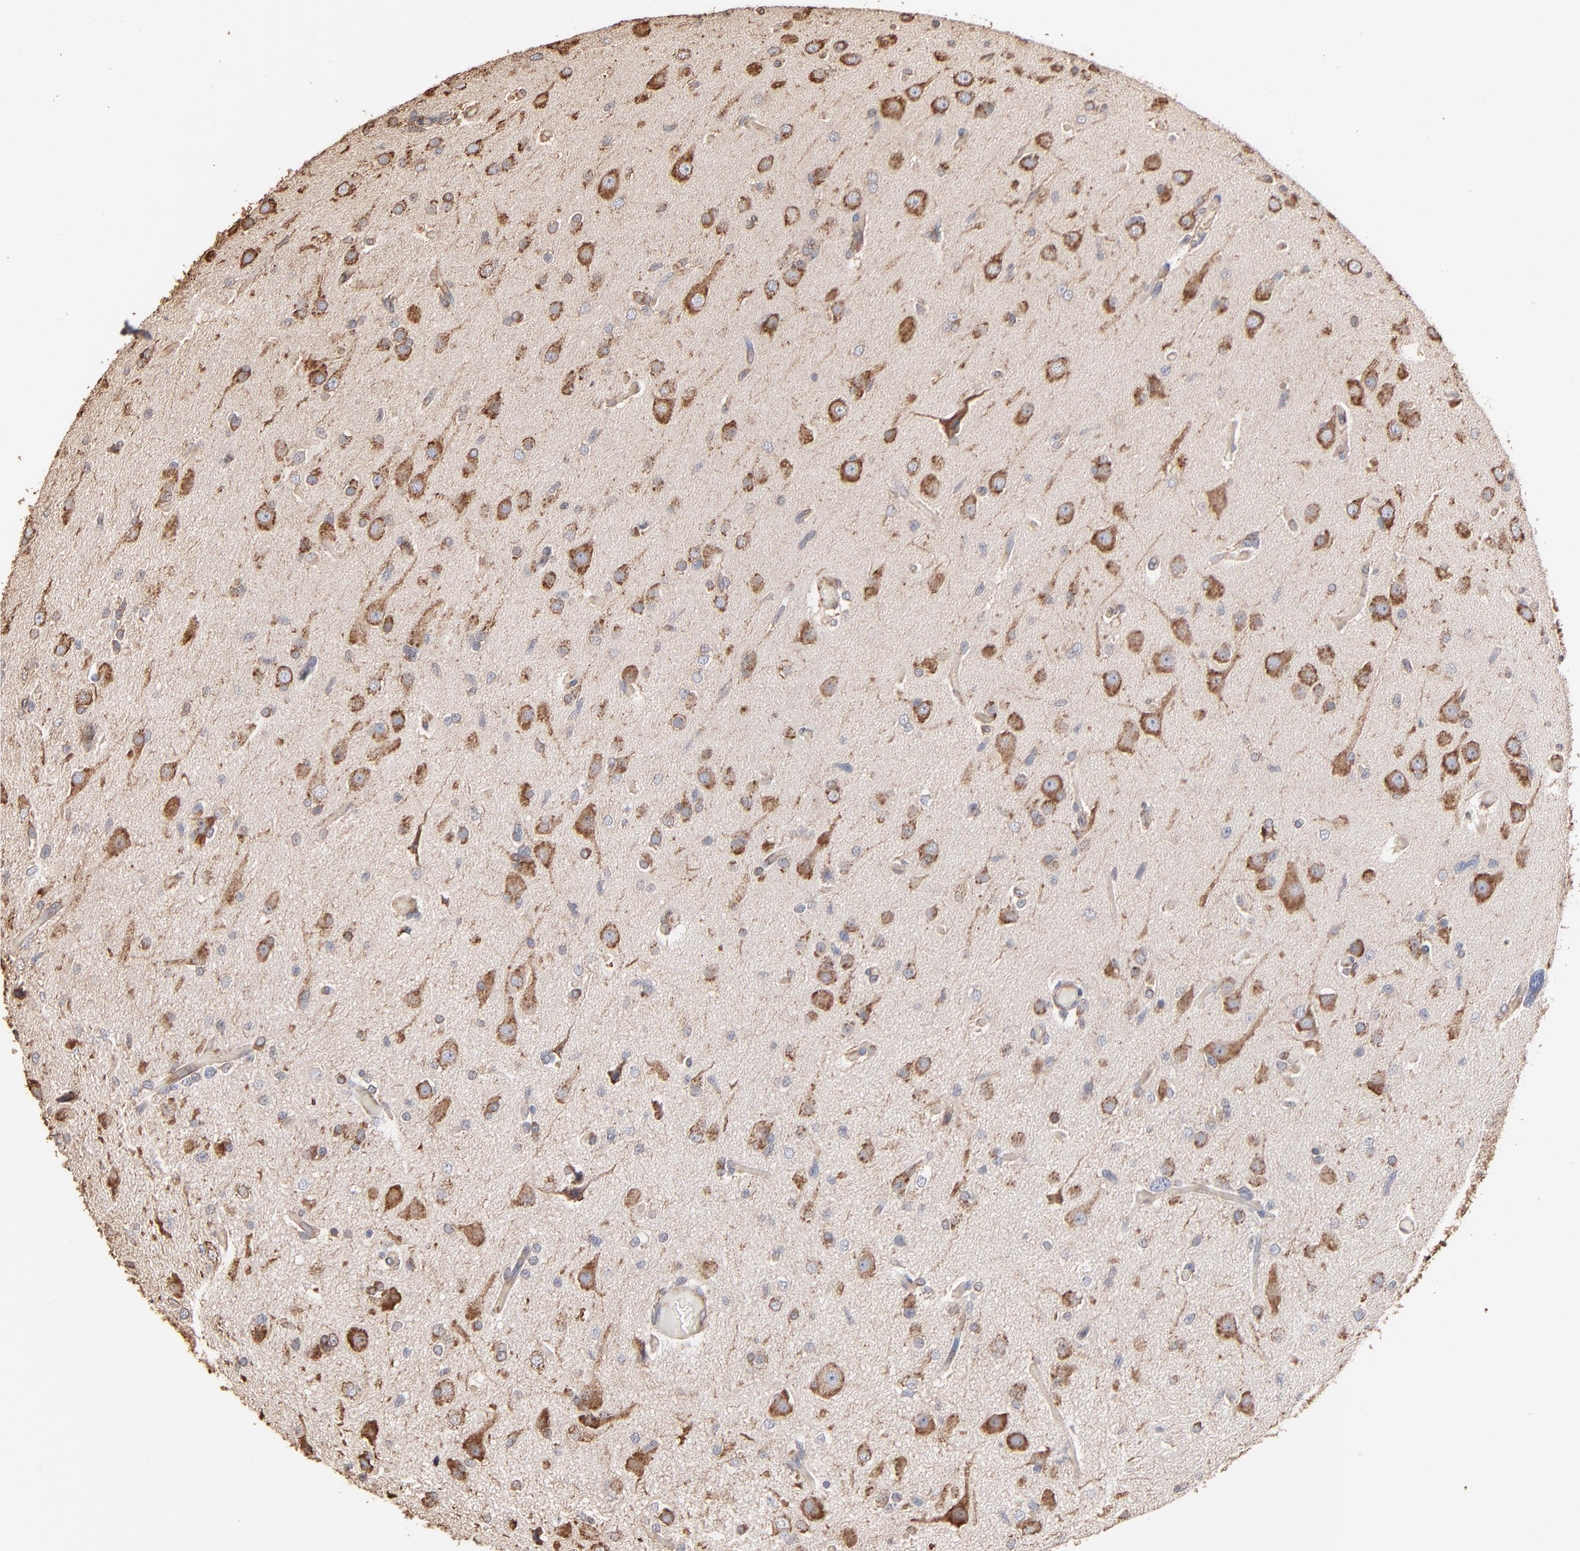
{"staining": {"intensity": "moderate", "quantity": ">75%", "location": "cytoplasmic/membranous"}, "tissue": "glioma", "cell_type": "Tumor cells", "image_type": "cancer", "snomed": [{"axis": "morphology", "description": "Glioma, malignant, High grade"}, {"axis": "topography", "description": "Brain"}], "caption": "Moderate cytoplasmic/membranous expression is appreciated in approximately >75% of tumor cells in glioma. Using DAB (brown) and hematoxylin (blue) stains, captured at high magnification using brightfield microscopy.", "gene": "PDIA3", "patient": {"sex": "male", "age": 33}}